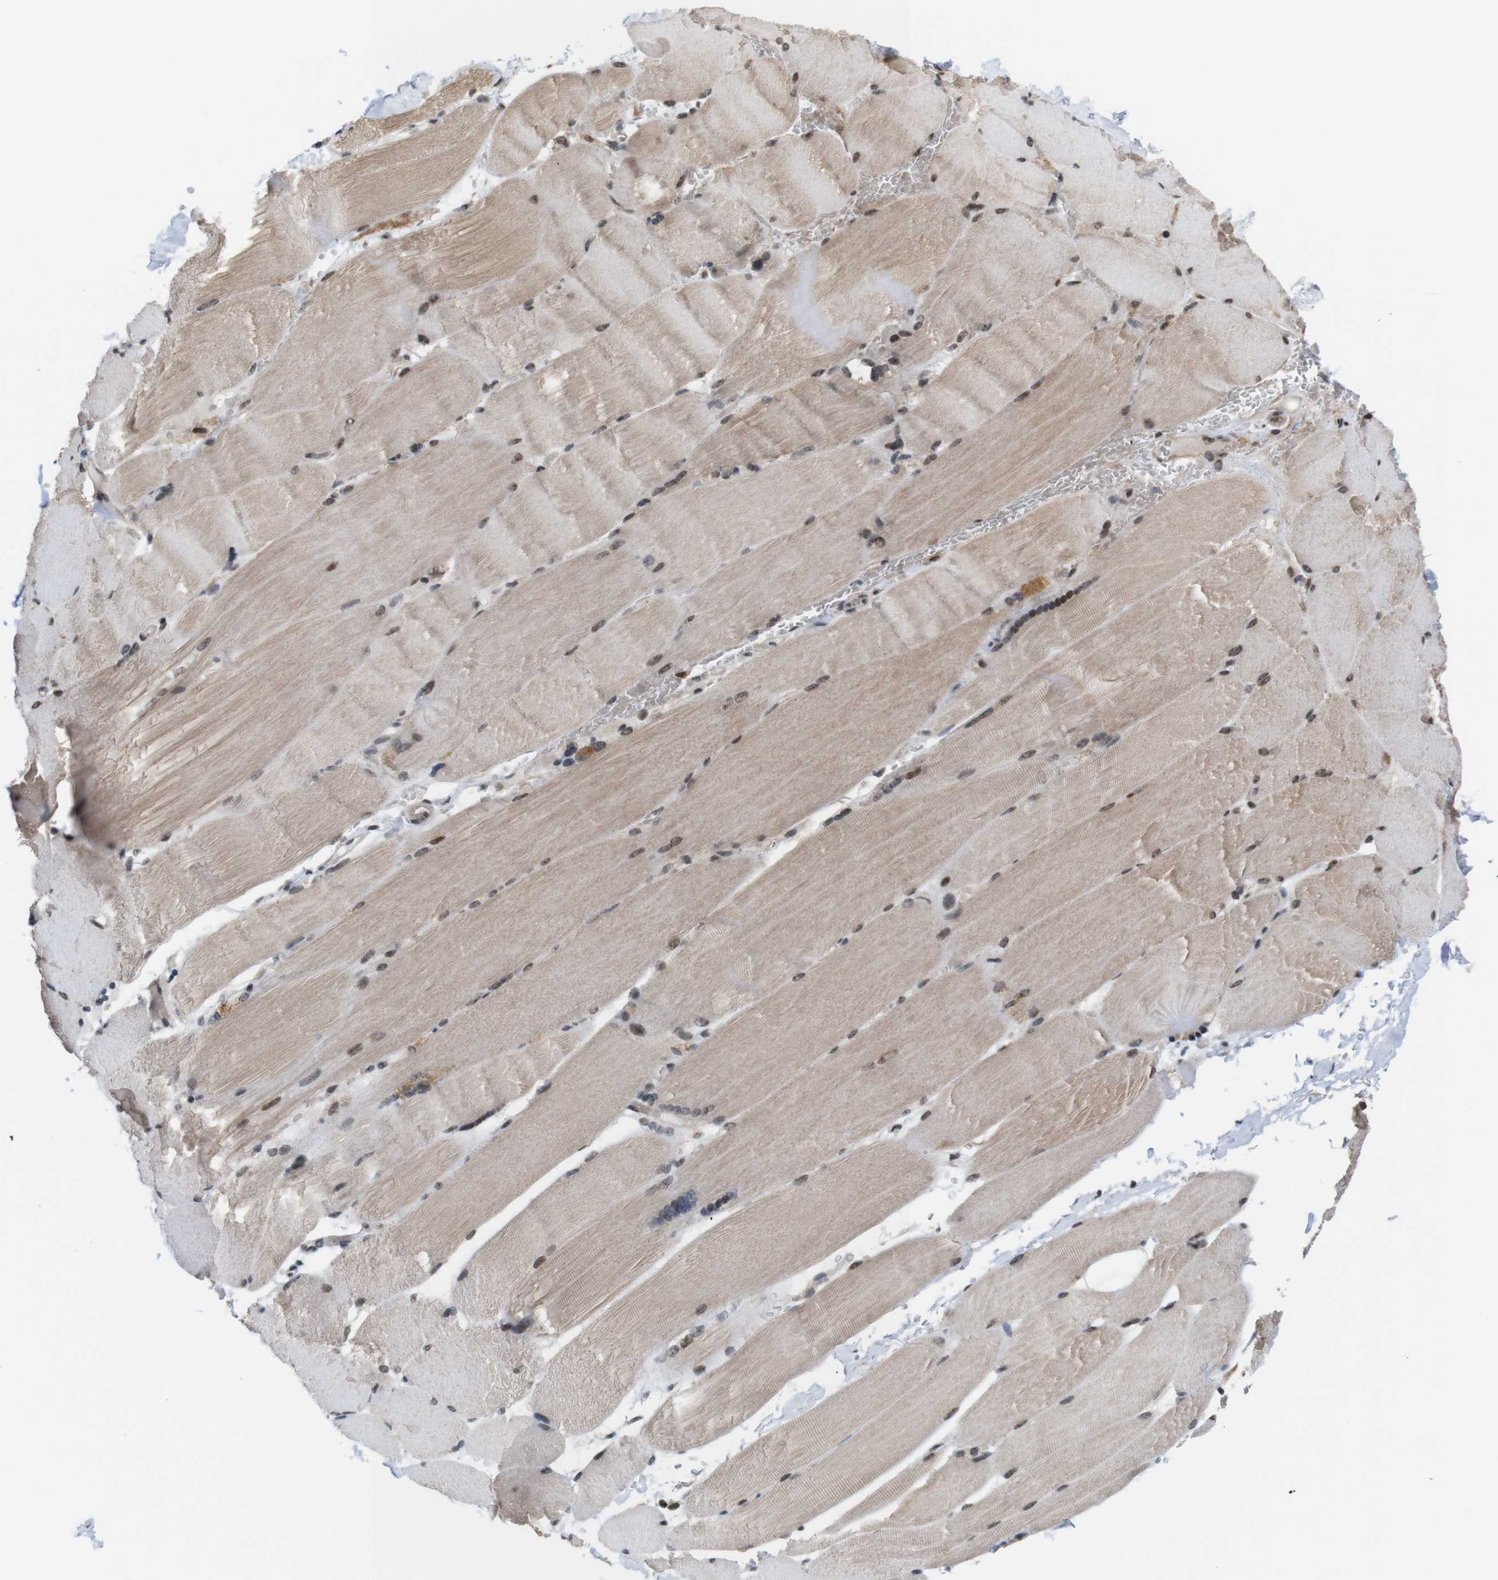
{"staining": {"intensity": "moderate", "quantity": ">75%", "location": "cytoplasmic/membranous,nuclear"}, "tissue": "skeletal muscle", "cell_type": "Myocytes", "image_type": "normal", "snomed": [{"axis": "morphology", "description": "Normal tissue, NOS"}, {"axis": "topography", "description": "Skin"}, {"axis": "topography", "description": "Skeletal muscle"}], "caption": "Immunohistochemistry (DAB (3,3'-diaminobenzidine)) staining of normal skeletal muscle reveals moderate cytoplasmic/membranous,nuclear protein expression in approximately >75% of myocytes. (brown staining indicates protein expression, while blue staining denotes nuclei).", "gene": "PNMA8A", "patient": {"sex": "male", "age": 83}}